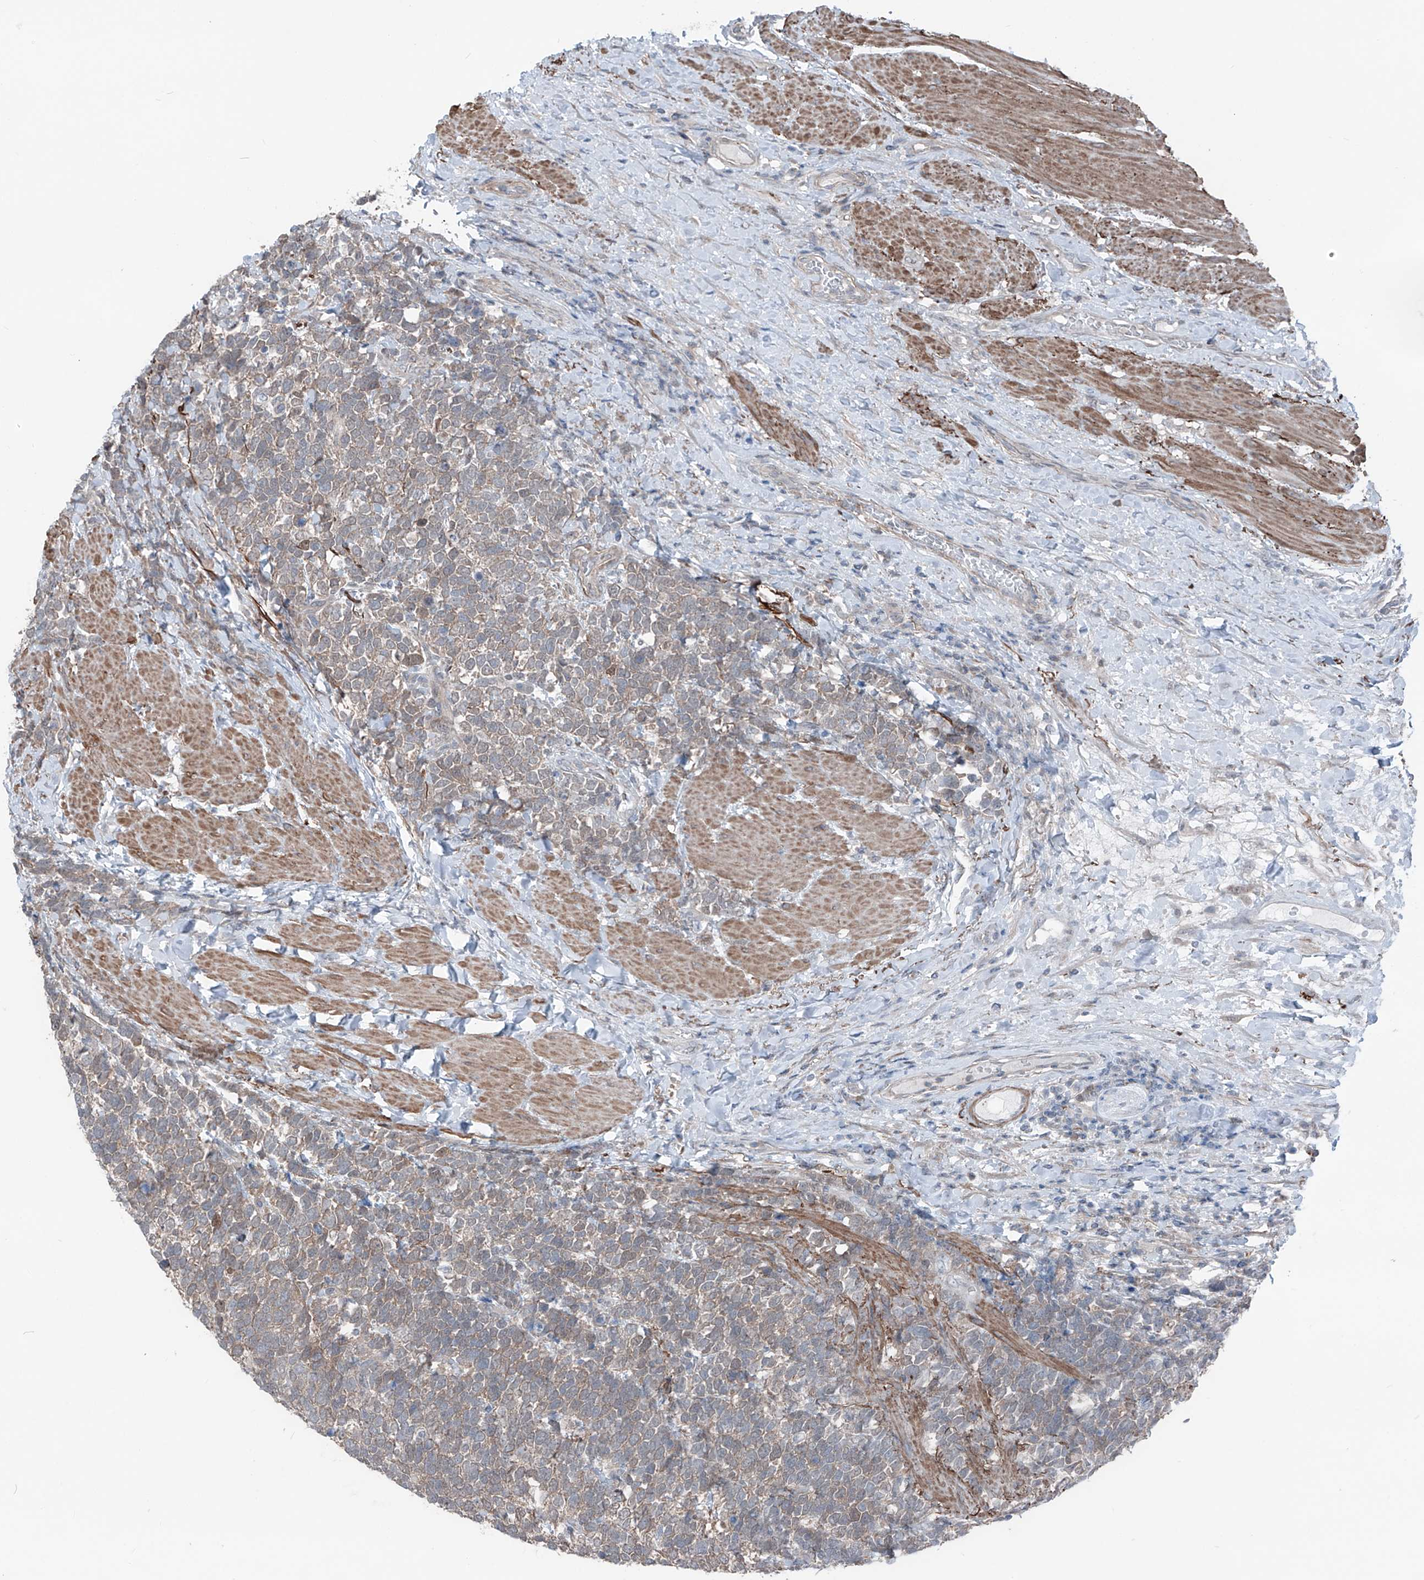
{"staining": {"intensity": "weak", "quantity": ">75%", "location": "cytoplasmic/membranous"}, "tissue": "urothelial cancer", "cell_type": "Tumor cells", "image_type": "cancer", "snomed": [{"axis": "morphology", "description": "Urothelial carcinoma, High grade"}, {"axis": "topography", "description": "Urinary bladder"}], "caption": "Brown immunohistochemical staining in high-grade urothelial carcinoma demonstrates weak cytoplasmic/membranous staining in approximately >75% of tumor cells. The protein is shown in brown color, while the nuclei are stained blue.", "gene": "HSPB11", "patient": {"sex": "female", "age": 82}}